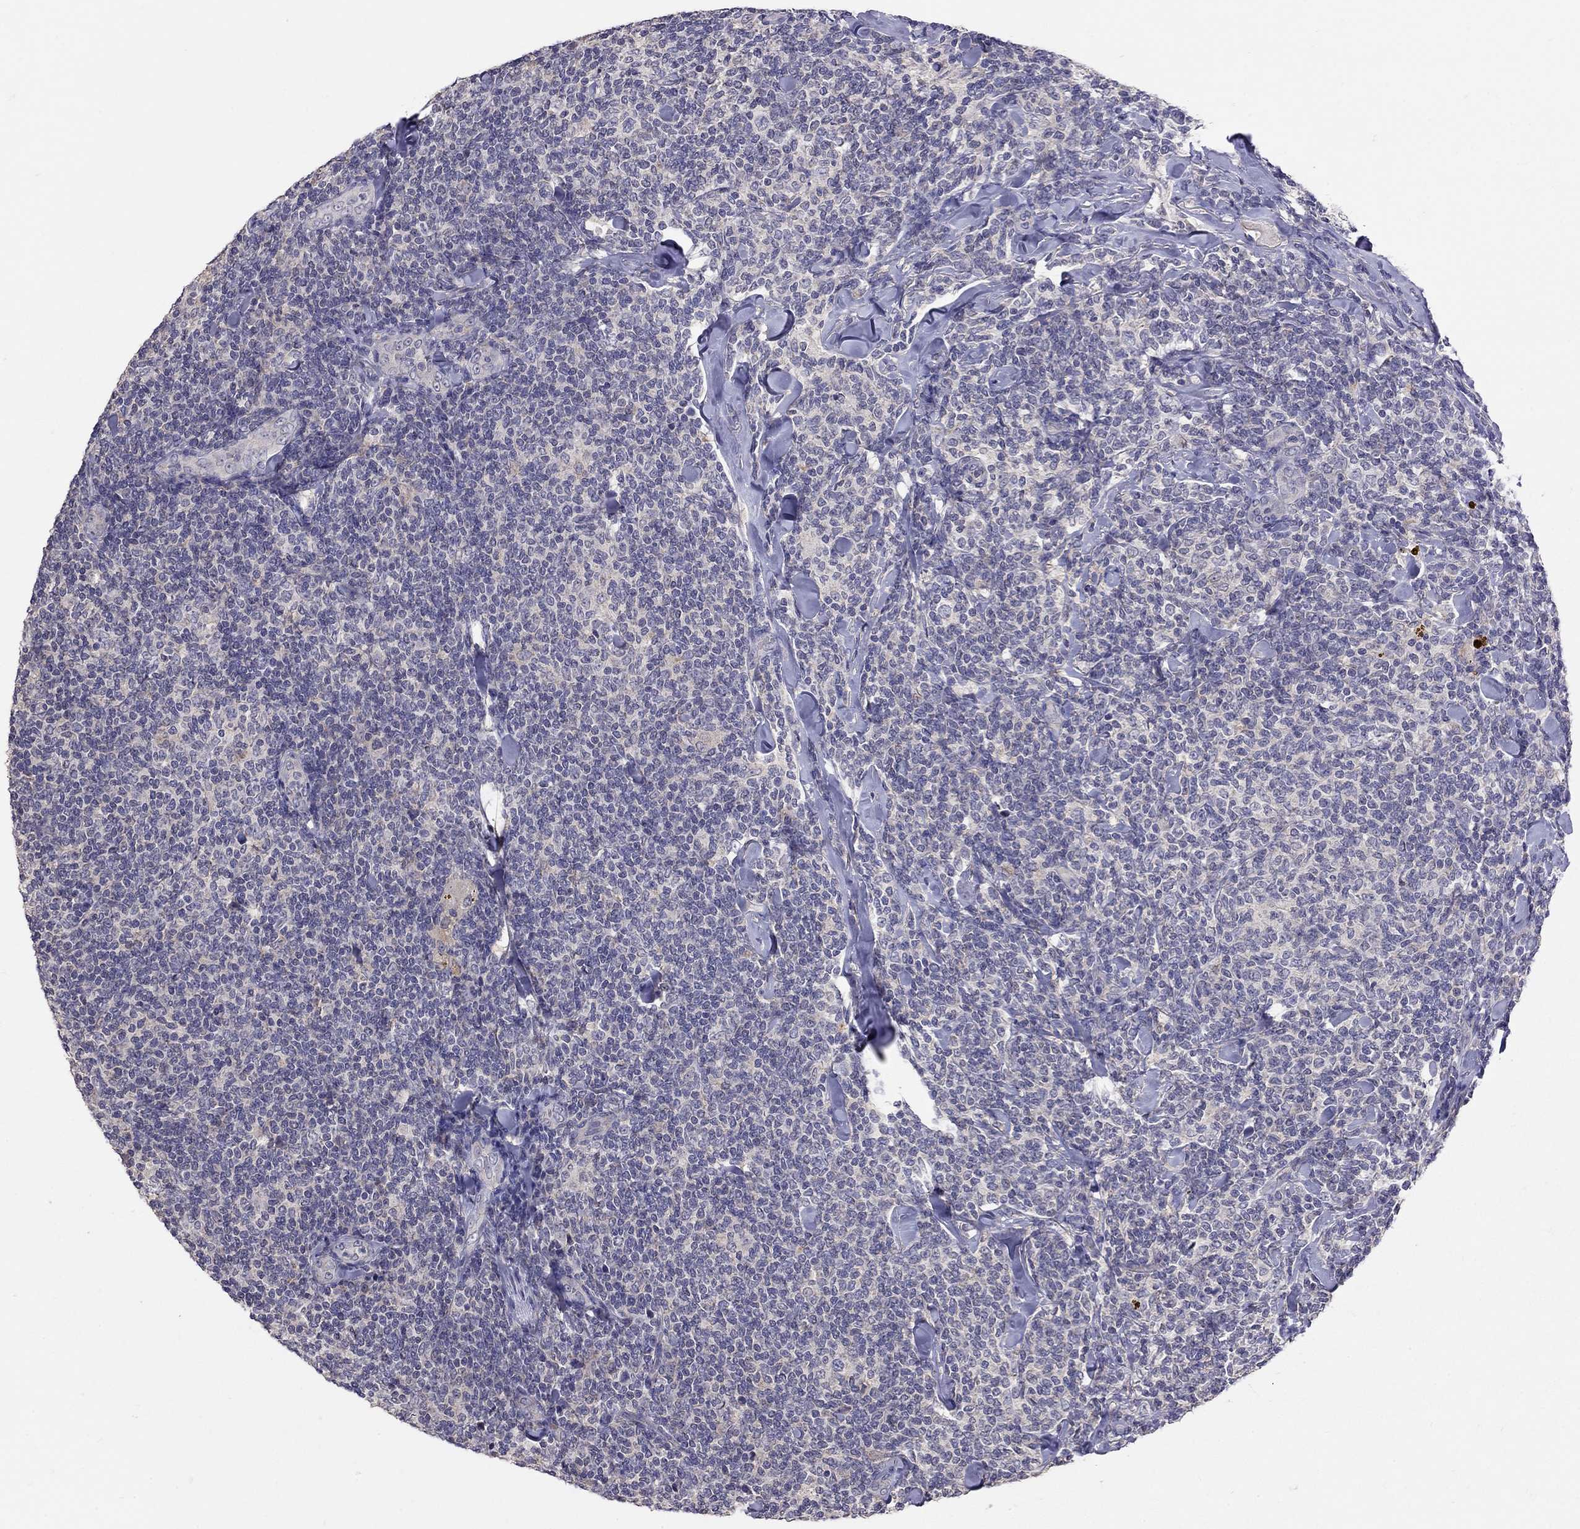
{"staining": {"intensity": "negative", "quantity": "none", "location": "none"}, "tissue": "lymphoma", "cell_type": "Tumor cells", "image_type": "cancer", "snomed": [{"axis": "morphology", "description": "Malignant lymphoma, non-Hodgkin's type, Low grade"}, {"axis": "topography", "description": "Lymph node"}], "caption": "Tumor cells are negative for protein expression in human low-grade malignant lymphoma, non-Hodgkin's type. (IHC, brightfield microscopy, high magnification).", "gene": "RTP5", "patient": {"sex": "female", "age": 56}}